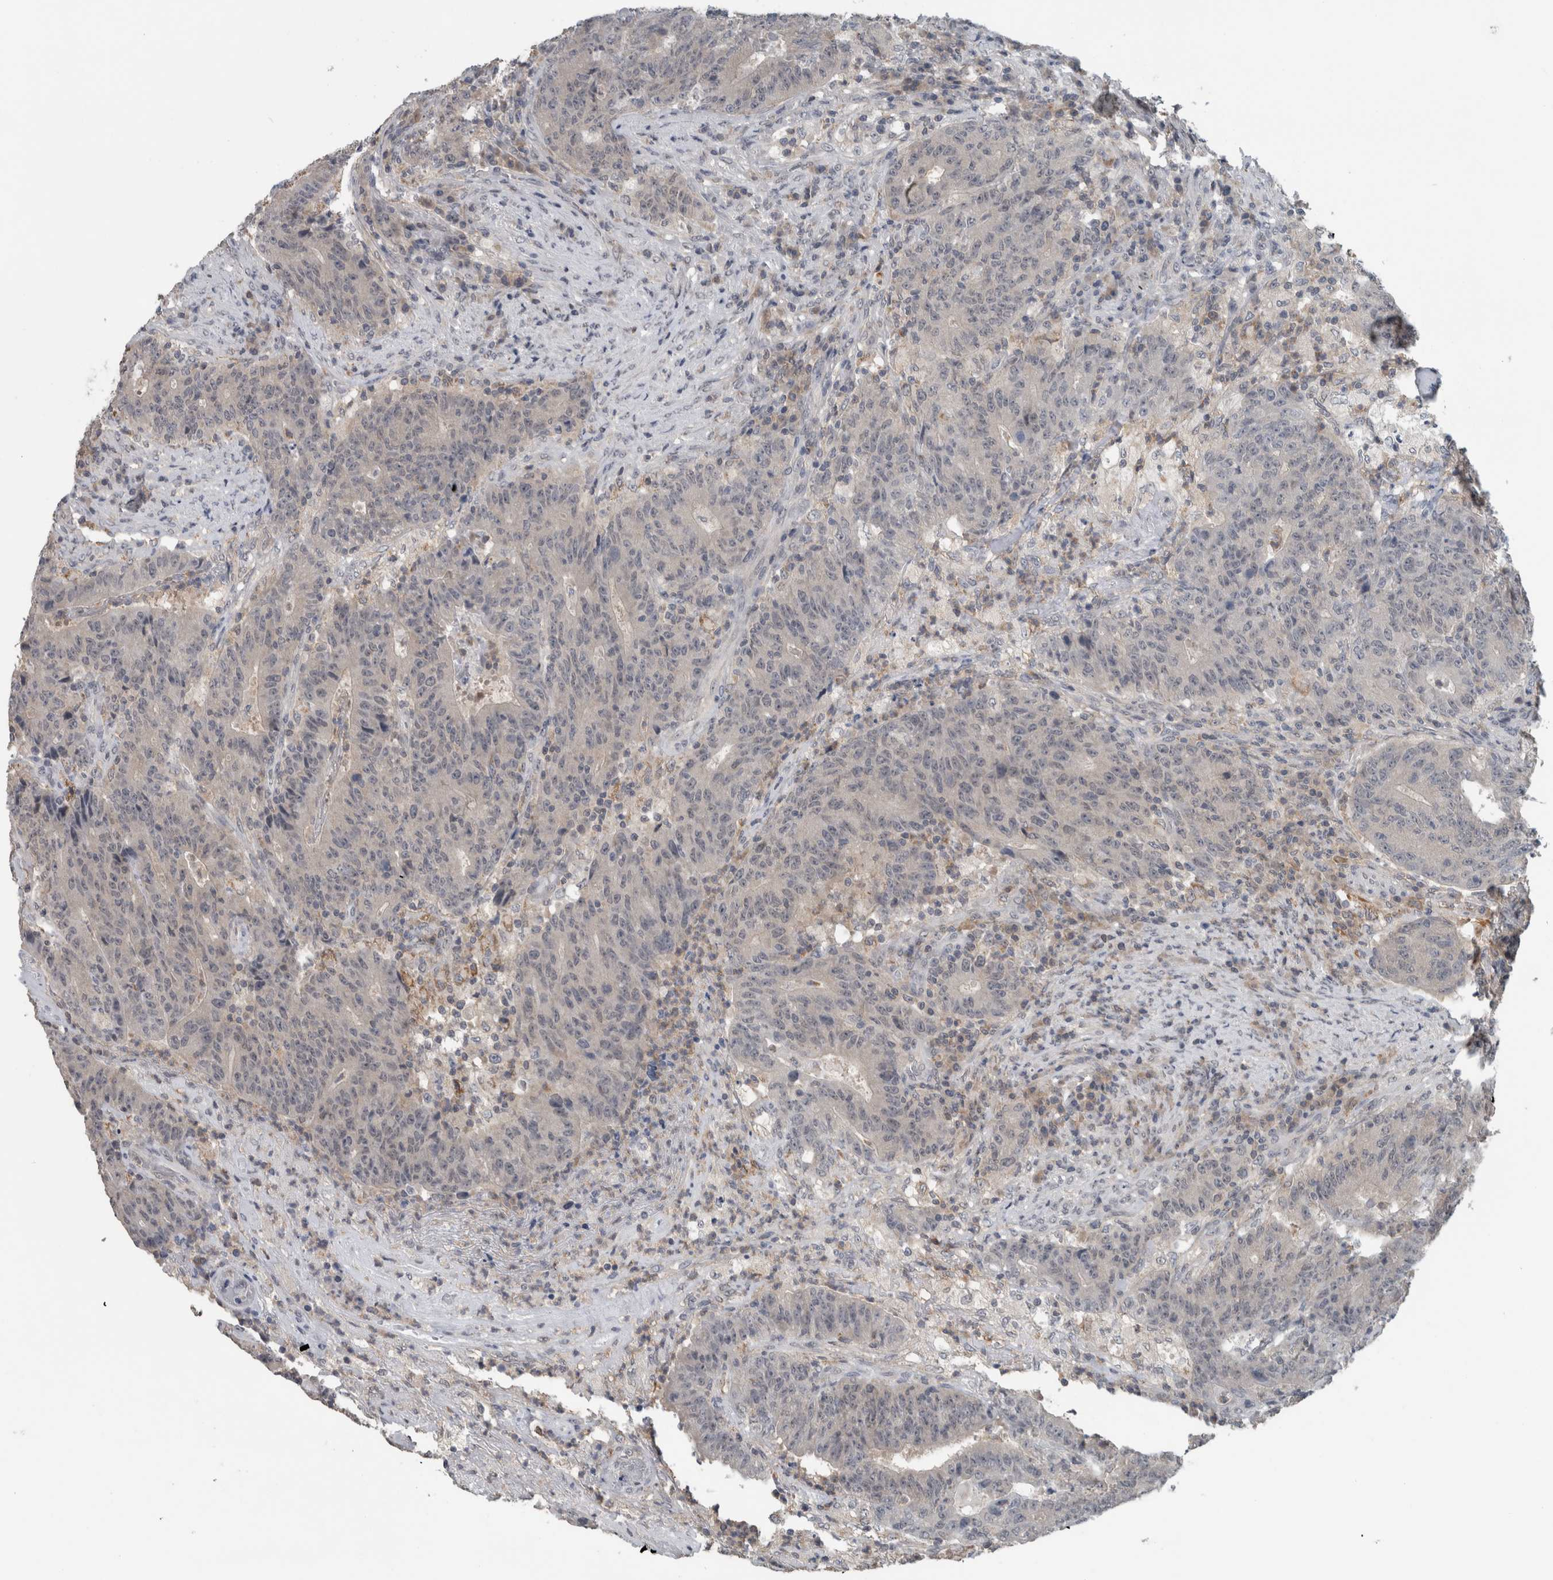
{"staining": {"intensity": "negative", "quantity": "none", "location": "none"}, "tissue": "colorectal cancer", "cell_type": "Tumor cells", "image_type": "cancer", "snomed": [{"axis": "morphology", "description": "Normal tissue, NOS"}, {"axis": "morphology", "description": "Adenocarcinoma, NOS"}, {"axis": "topography", "description": "Colon"}], "caption": "The immunohistochemistry histopathology image has no significant expression in tumor cells of adenocarcinoma (colorectal) tissue.", "gene": "ACSF2", "patient": {"sex": "female", "age": 75}}